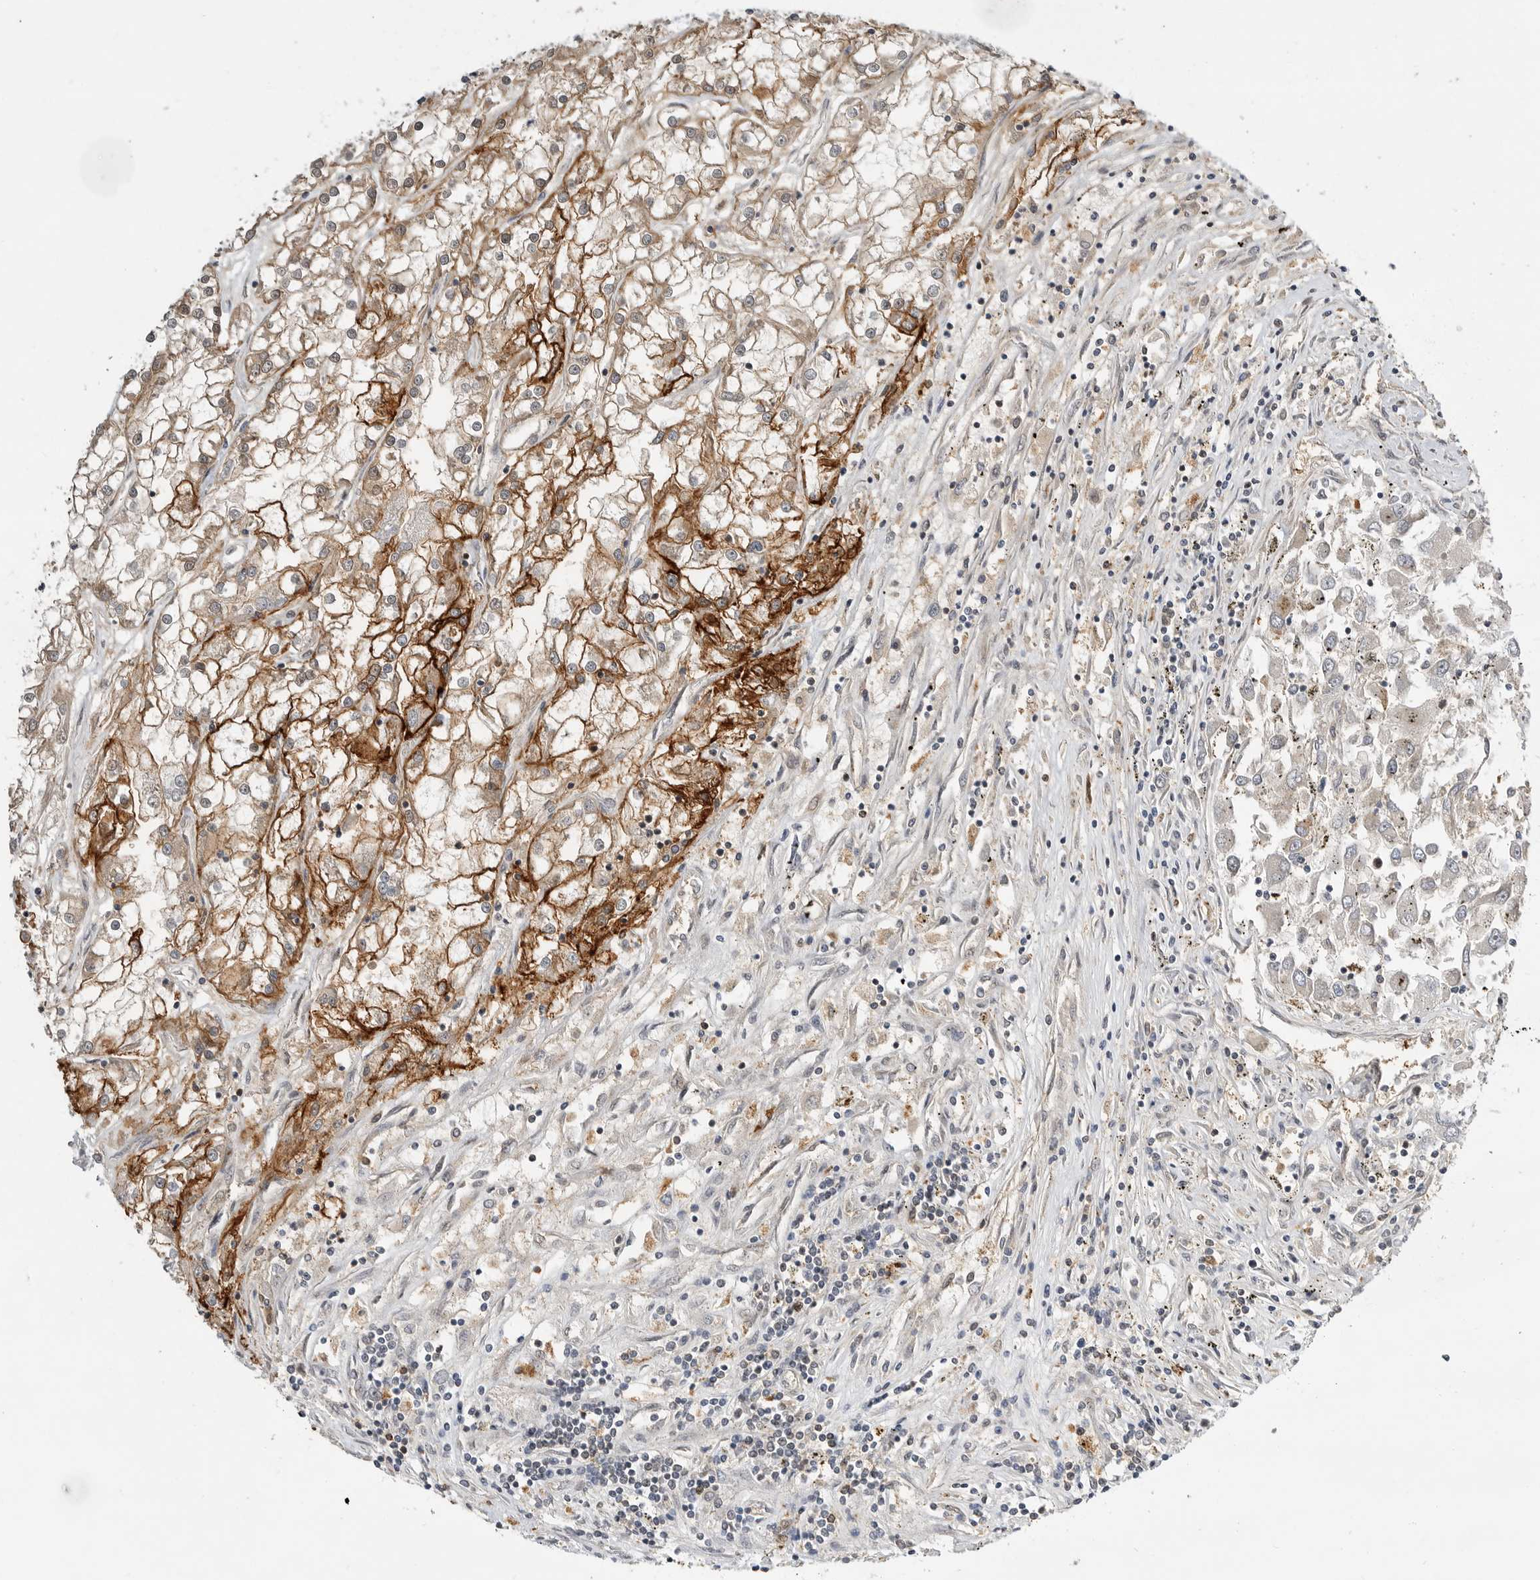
{"staining": {"intensity": "strong", "quantity": ">75%", "location": "cytoplasmic/membranous"}, "tissue": "renal cancer", "cell_type": "Tumor cells", "image_type": "cancer", "snomed": [{"axis": "morphology", "description": "Adenocarcinoma, NOS"}, {"axis": "topography", "description": "Kidney"}], "caption": "Immunohistochemistry (DAB) staining of human renal cancer exhibits strong cytoplasmic/membranous protein positivity in about >75% of tumor cells.", "gene": "CSNK1G3", "patient": {"sex": "female", "age": 52}}